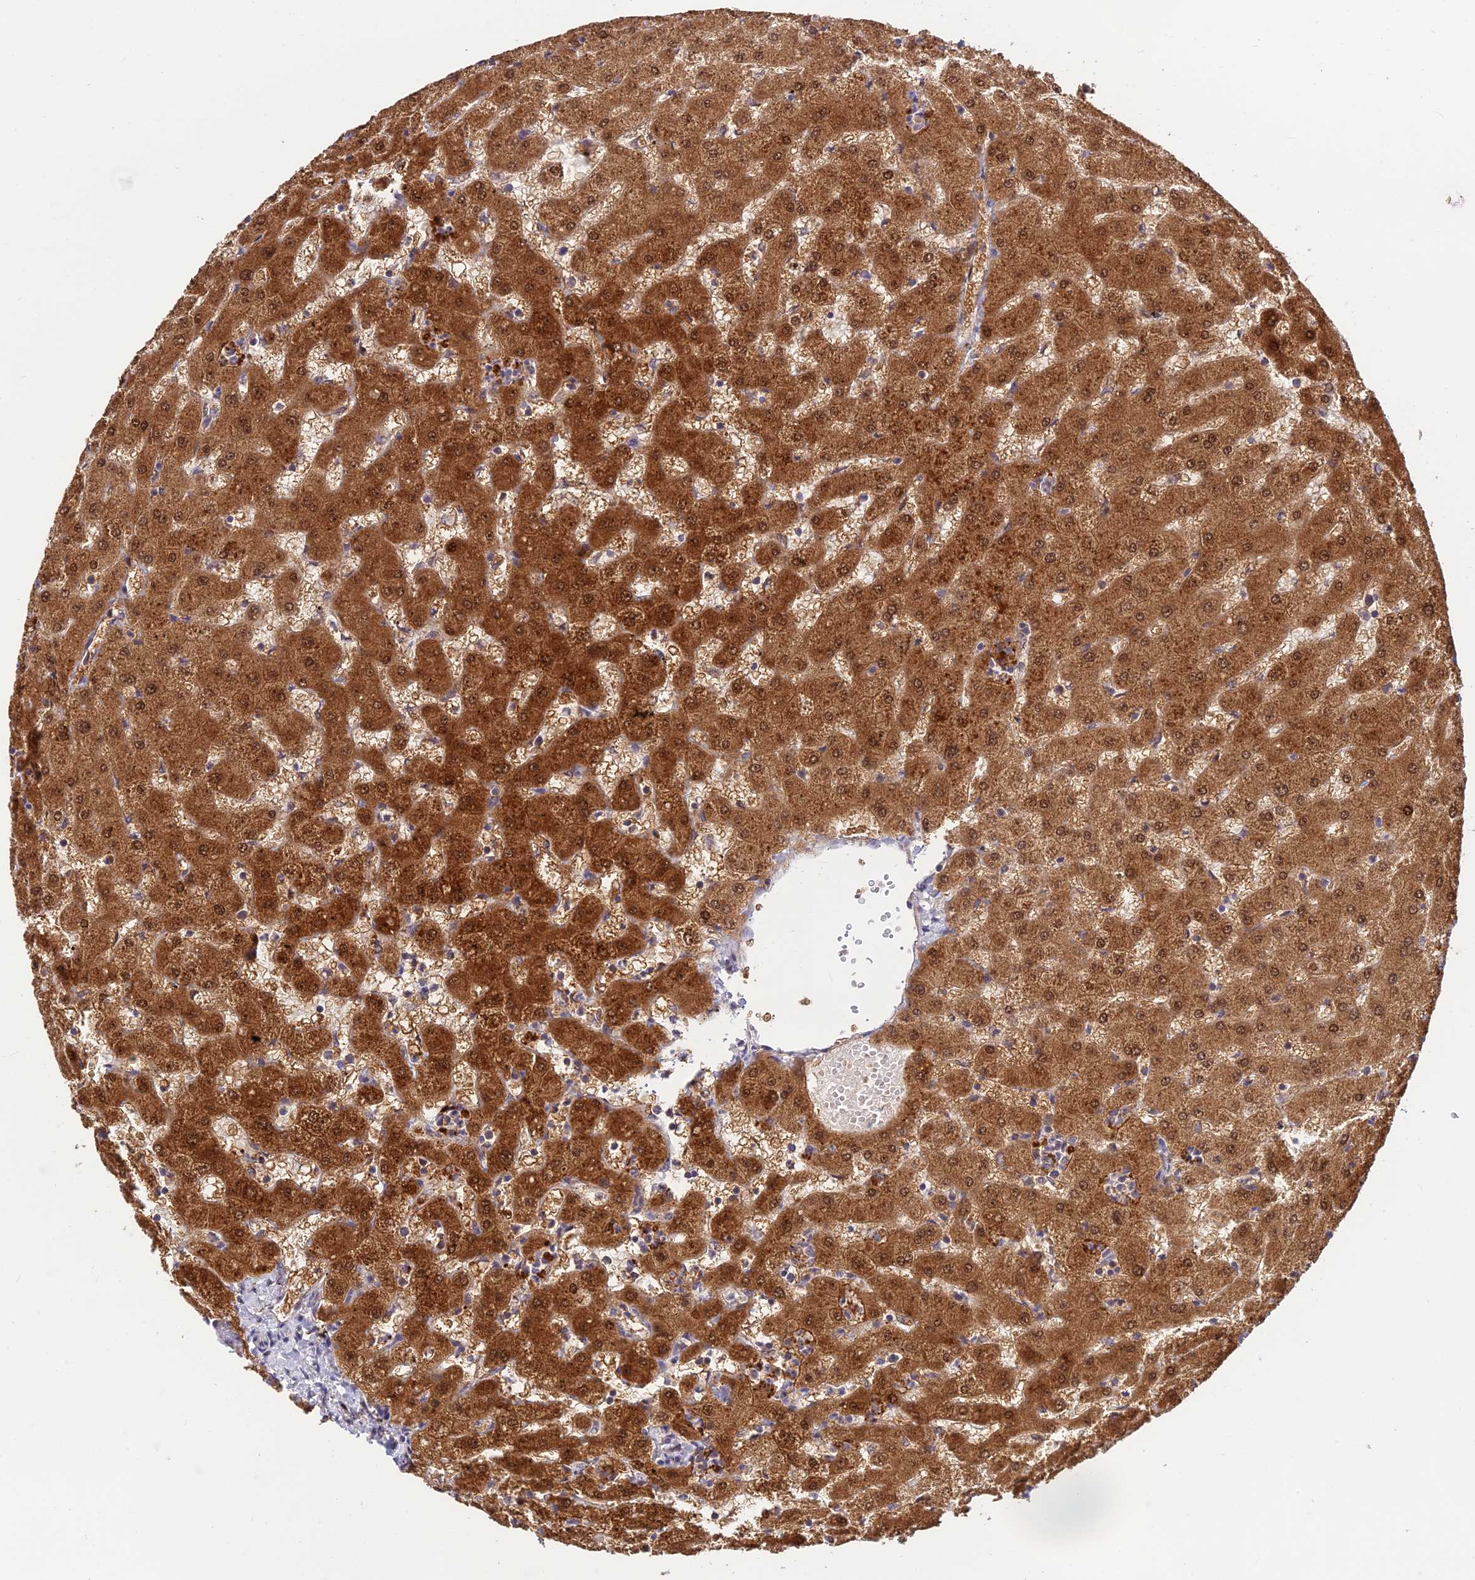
{"staining": {"intensity": "weak", "quantity": "<25%", "location": "cytoplasmic/membranous"}, "tissue": "liver", "cell_type": "Cholangiocytes", "image_type": "normal", "snomed": [{"axis": "morphology", "description": "Normal tissue, NOS"}, {"axis": "topography", "description": "Liver"}], "caption": "Immunohistochemical staining of unremarkable human liver exhibits no significant staining in cholangiocytes.", "gene": "ASPDH", "patient": {"sex": "female", "age": 63}}